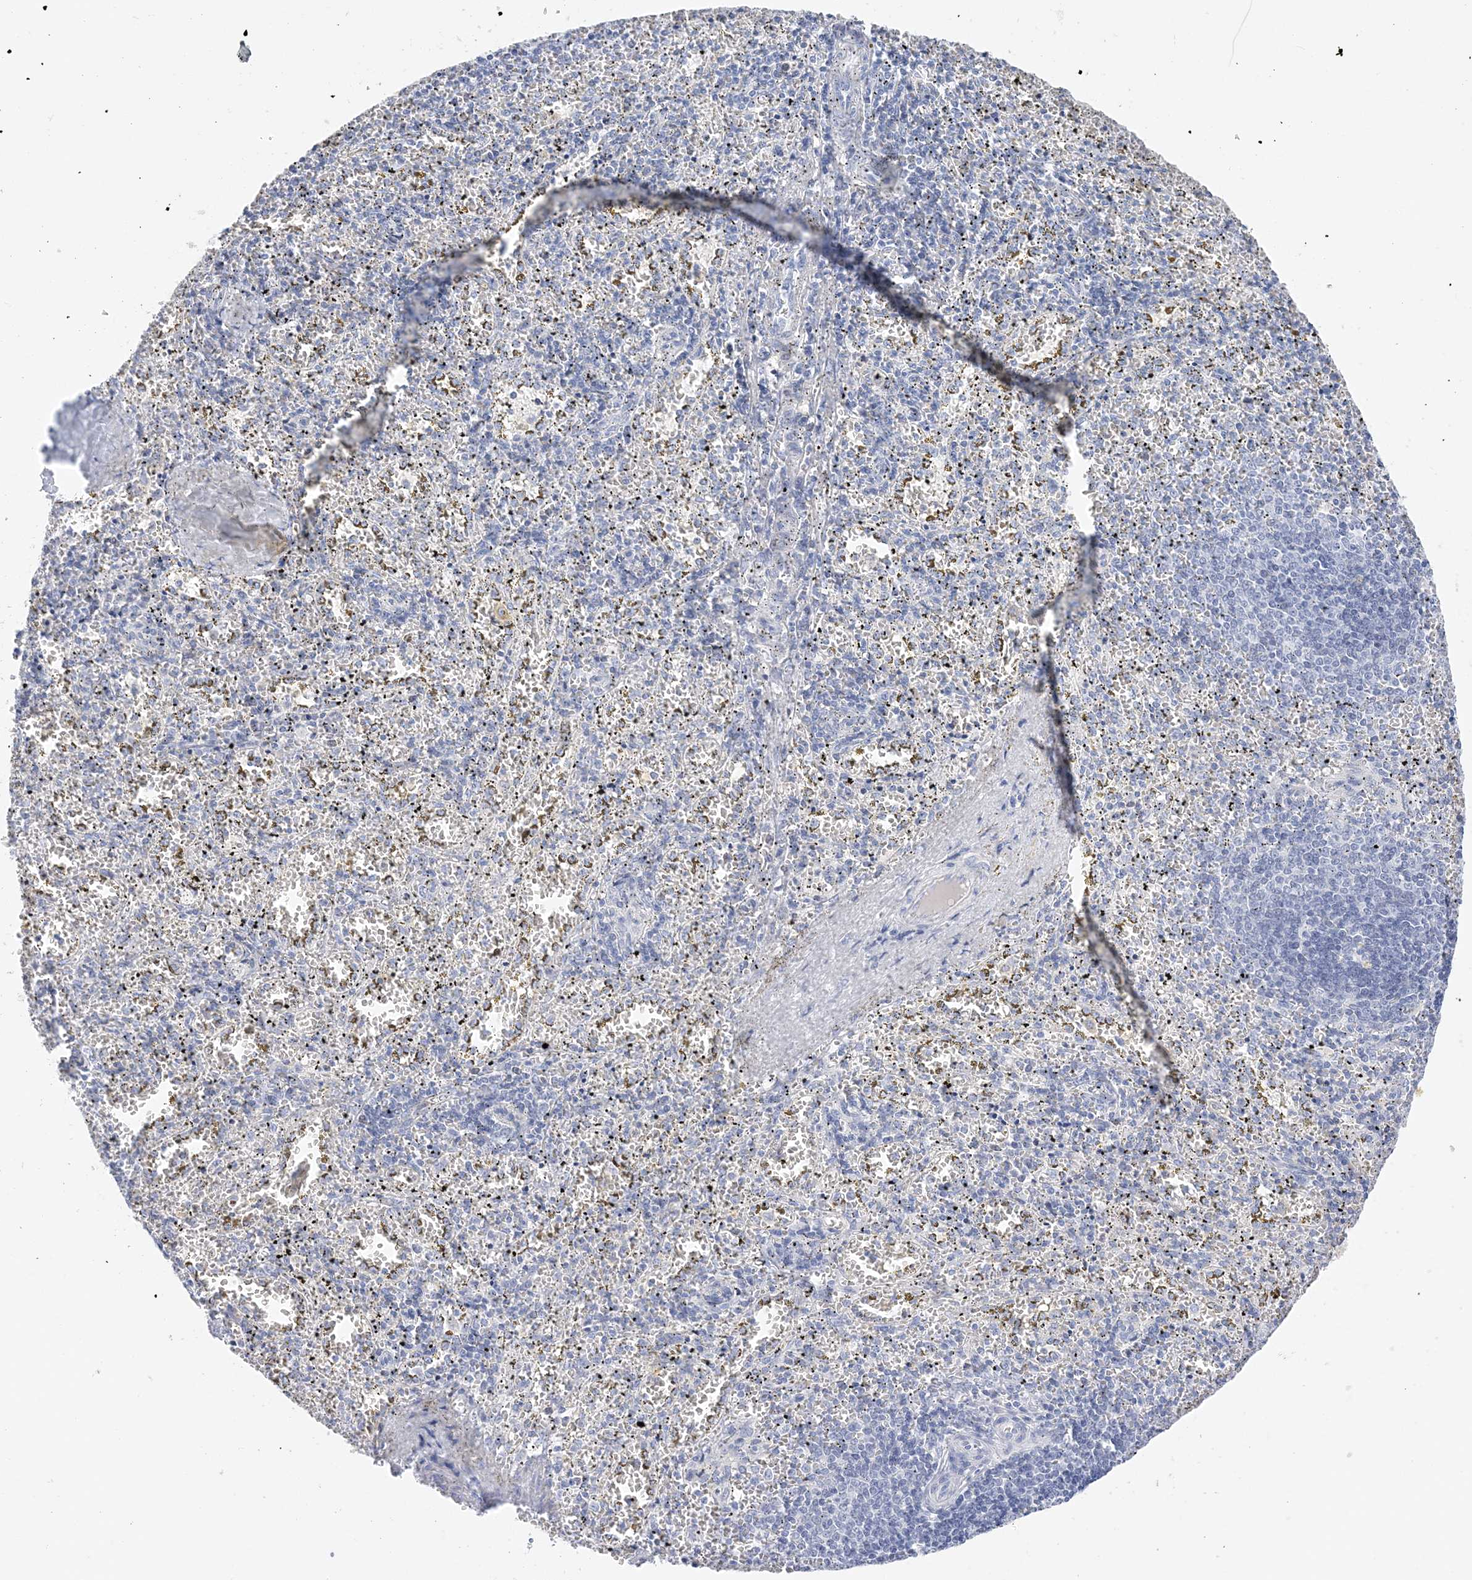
{"staining": {"intensity": "negative", "quantity": "none", "location": "none"}, "tissue": "spleen", "cell_type": "Cells in red pulp", "image_type": "normal", "snomed": [{"axis": "morphology", "description": "Normal tissue, NOS"}, {"axis": "topography", "description": "Spleen"}], "caption": "The micrograph reveals no significant staining in cells in red pulp of spleen.", "gene": "SH3YL1", "patient": {"sex": "male", "age": 11}}